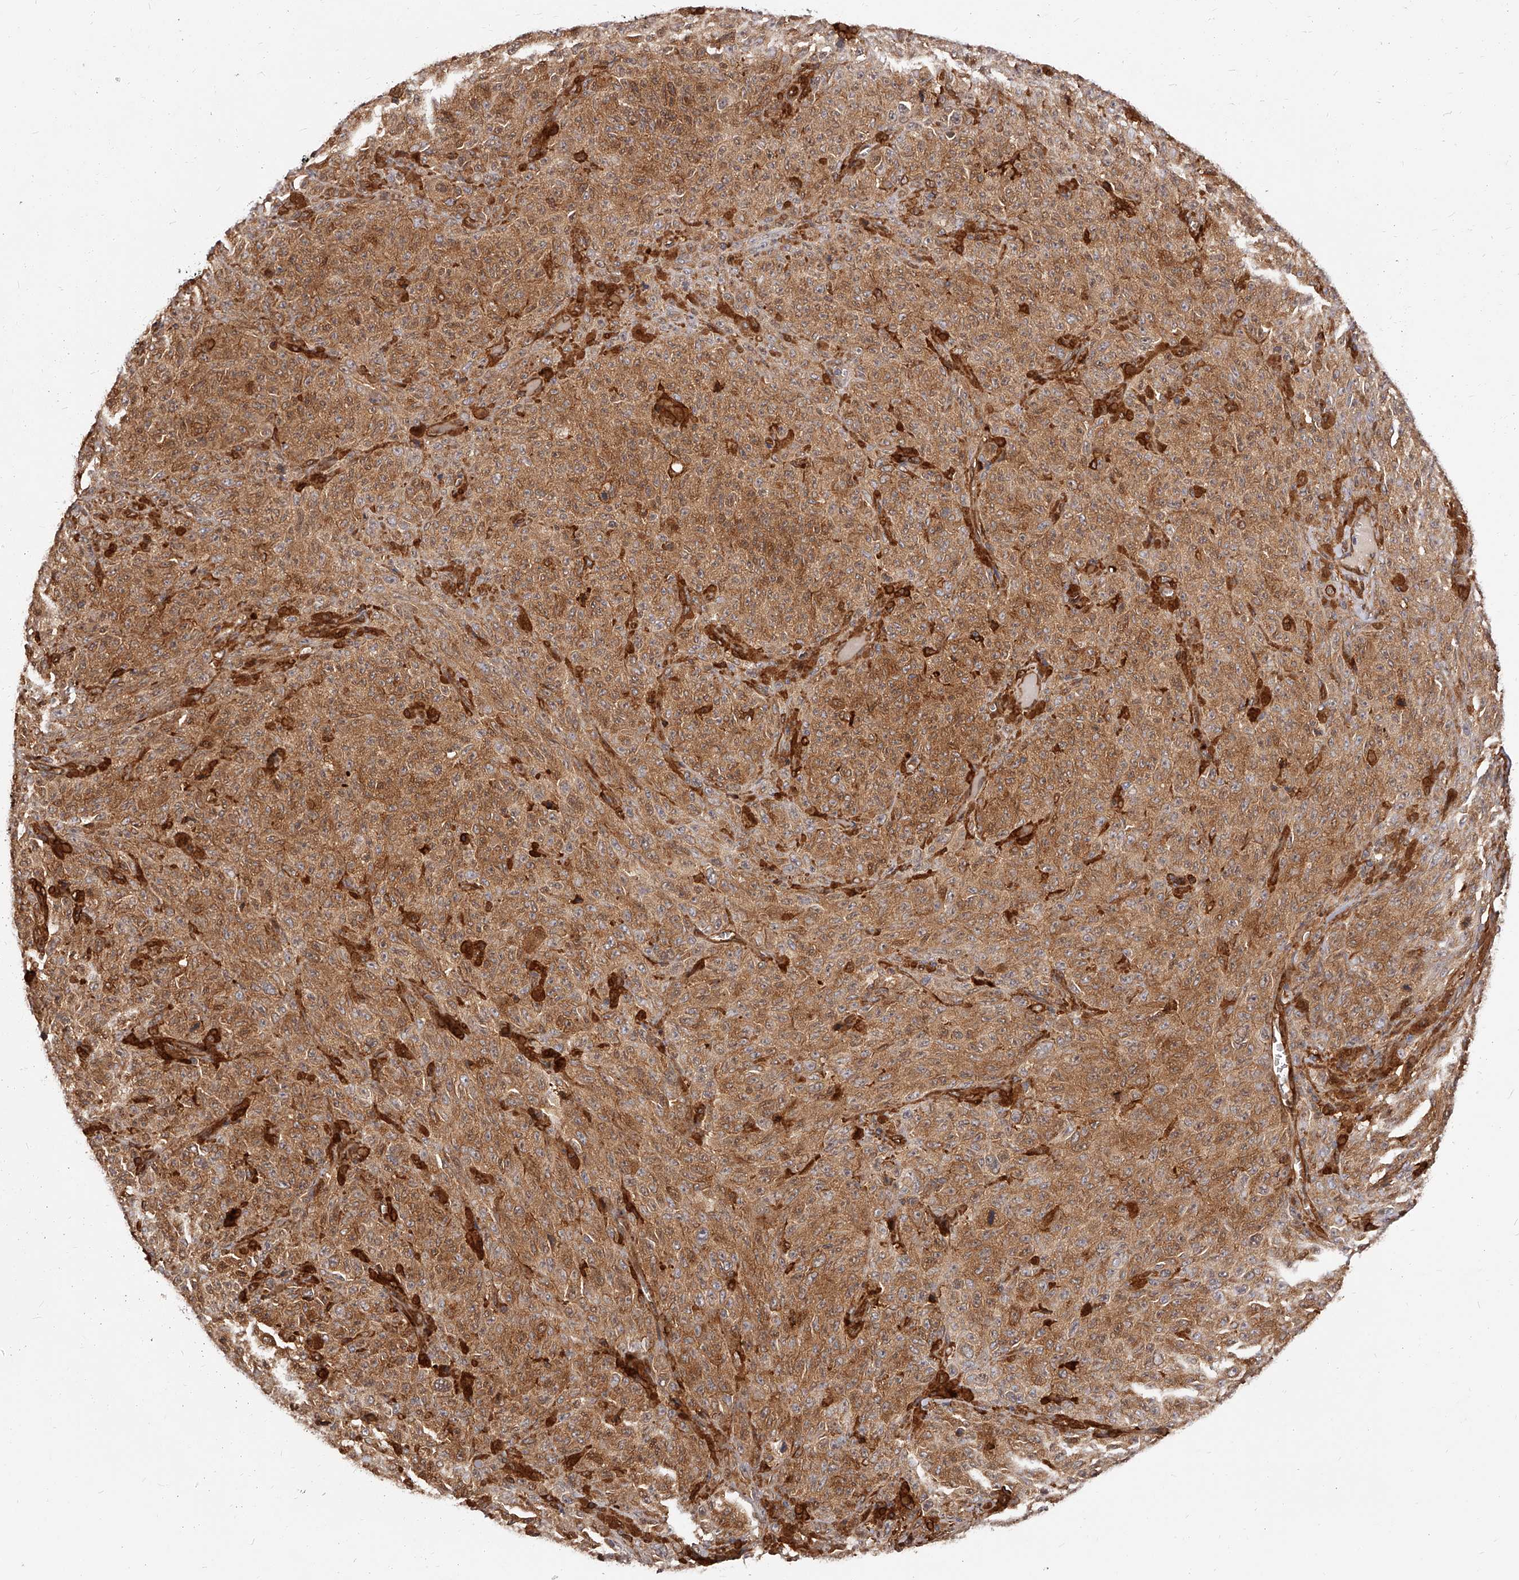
{"staining": {"intensity": "moderate", "quantity": ">75%", "location": "cytoplasmic/membranous"}, "tissue": "melanoma", "cell_type": "Tumor cells", "image_type": "cancer", "snomed": [{"axis": "morphology", "description": "Malignant melanoma, NOS"}, {"axis": "topography", "description": "Skin"}], "caption": "Immunohistochemistry (IHC) (DAB) staining of human melanoma demonstrates moderate cytoplasmic/membranous protein staining in about >75% of tumor cells.", "gene": "LAP3", "patient": {"sex": "female", "age": 82}}